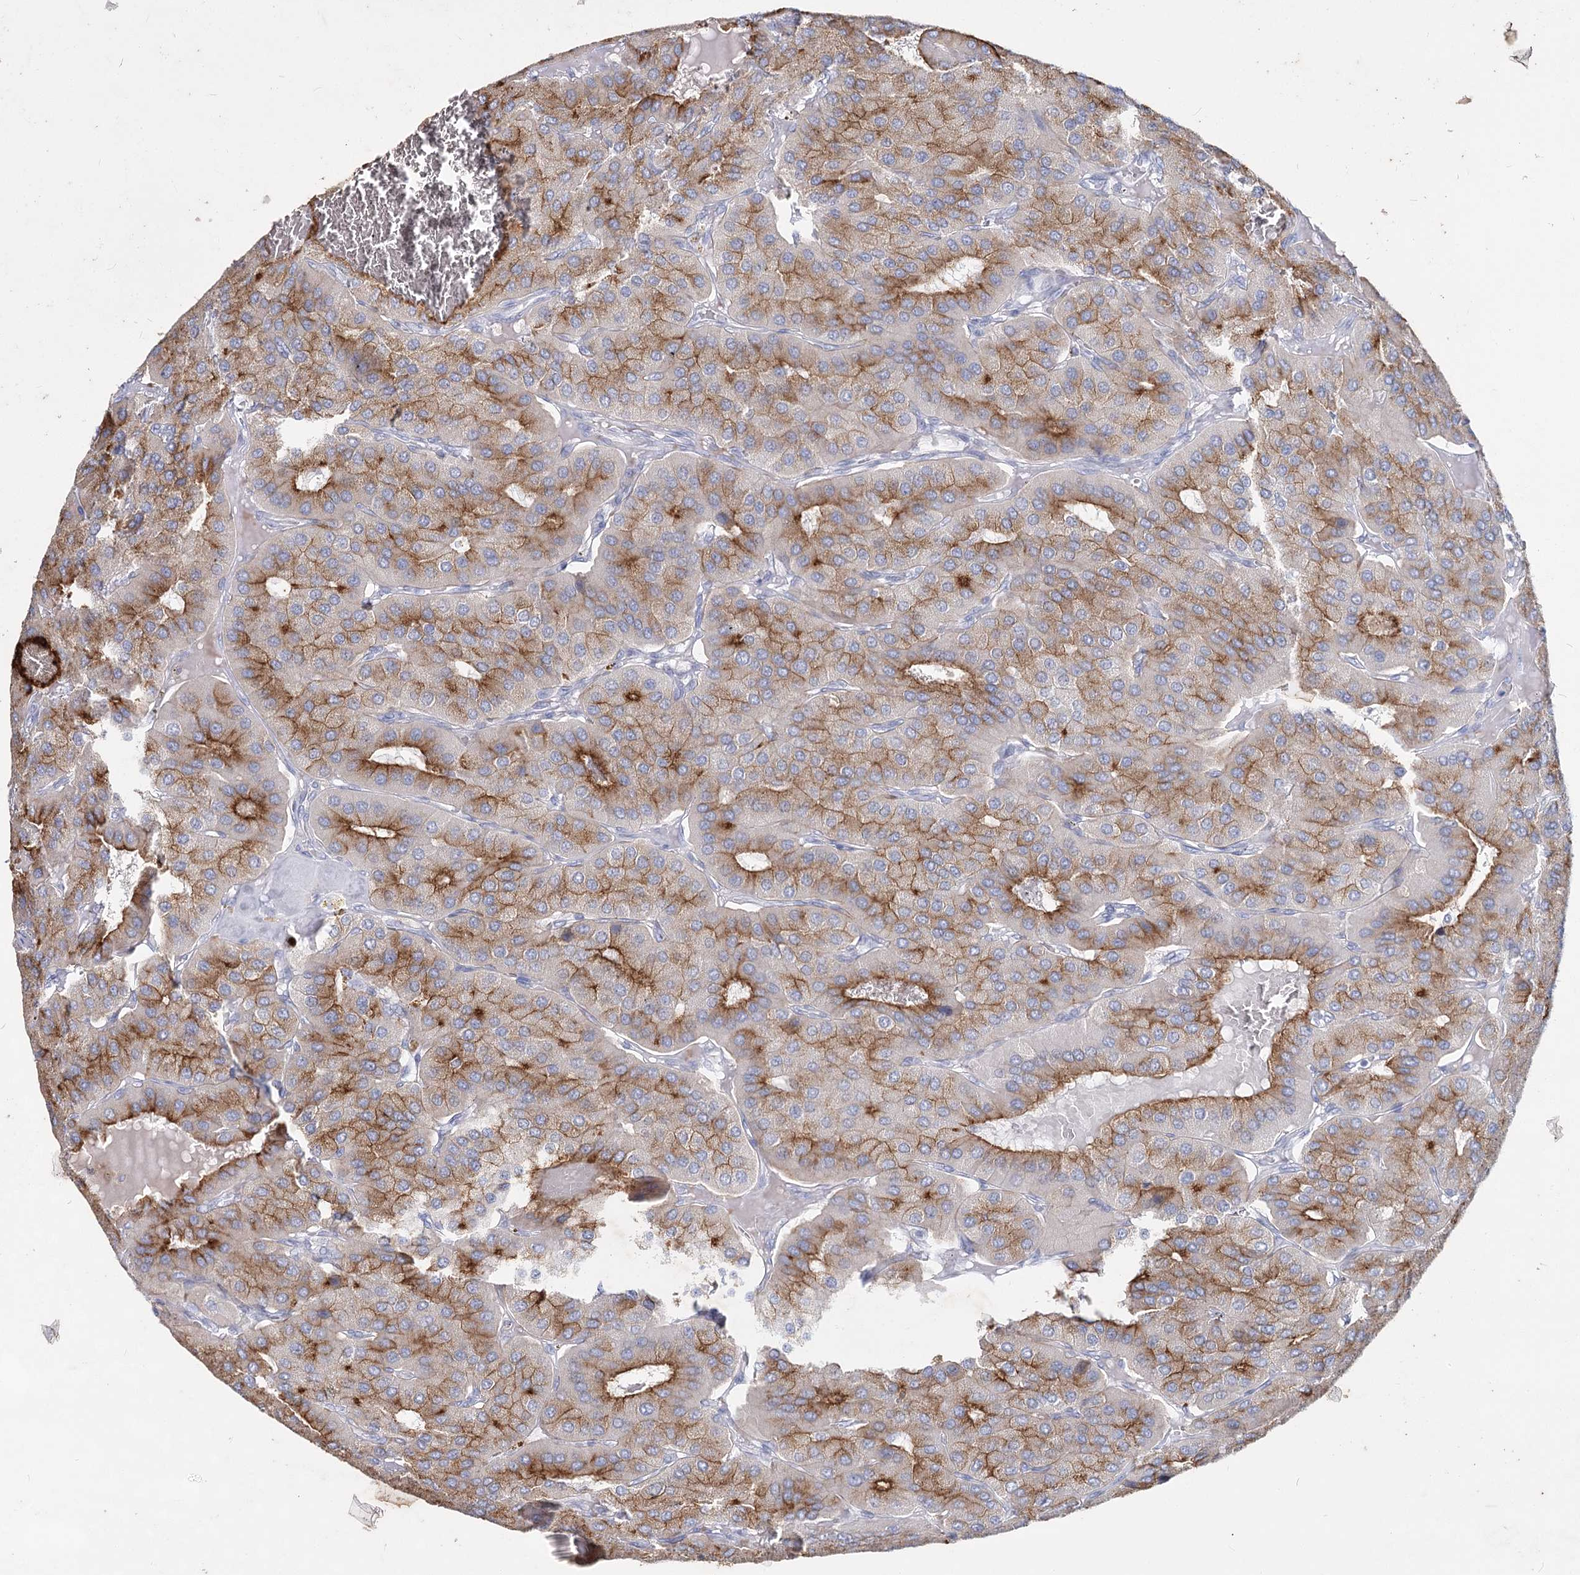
{"staining": {"intensity": "moderate", "quantity": ">75%", "location": "cytoplasmic/membranous"}, "tissue": "parathyroid gland", "cell_type": "Glandular cells", "image_type": "normal", "snomed": [{"axis": "morphology", "description": "Normal tissue, NOS"}, {"axis": "morphology", "description": "Adenoma, NOS"}, {"axis": "topography", "description": "Parathyroid gland"}], "caption": "Human parathyroid gland stained for a protein (brown) shows moderate cytoplasmic/membranous positive positivity in about >75% of glandular cells.", "gene": "CCDC73", "patient": {"sex": "female", "age": 86}}